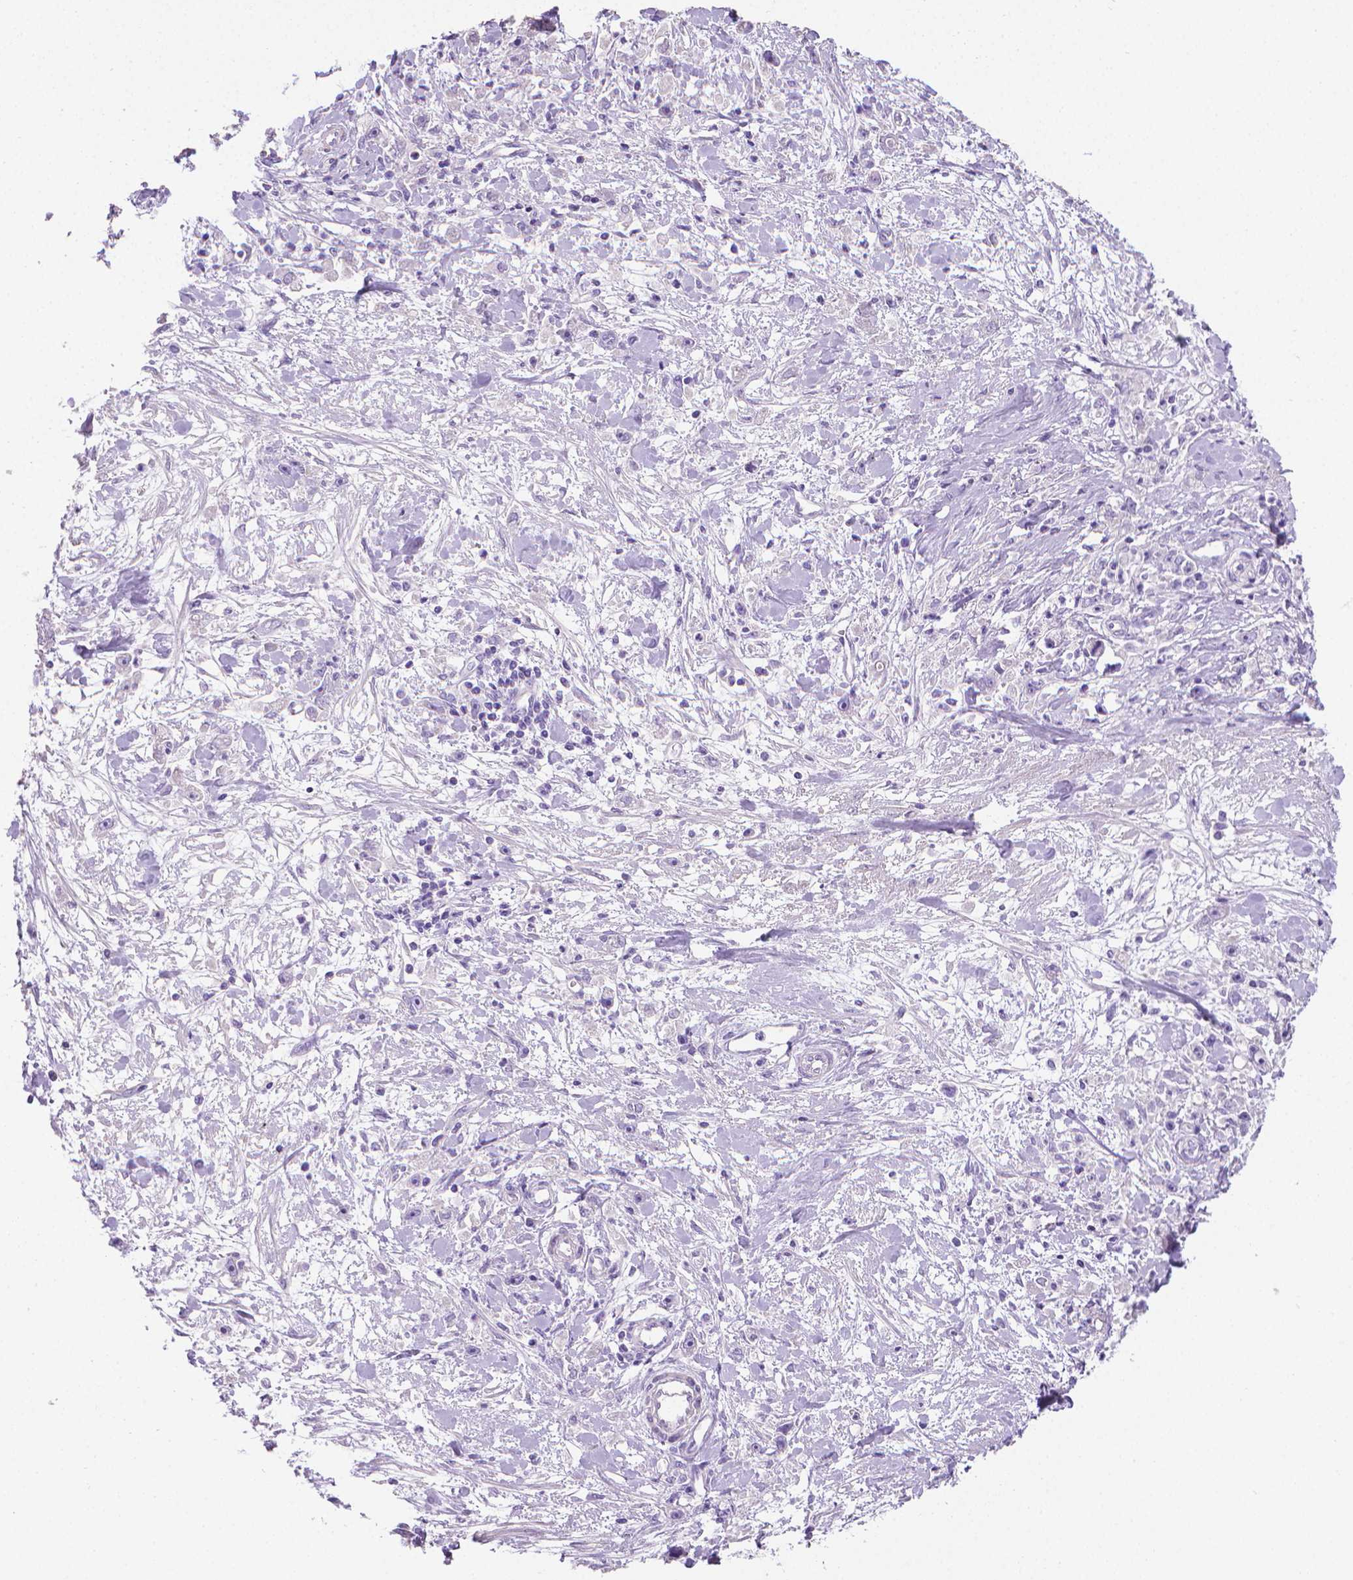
{"staining": {"intensity": "negative", "quantity": "none", "location": "none"}, "tissue": "stomach cancer", "cell_type": "Tumor cells", "image_type": "cancer", "snomed": [{"axis": "morphology", "description": "Adenocarcinoma, NOS"}, {"axis": "topography", "description": "Stomach"}], "caption": "Protein analysis of adenocarcinoma (stomach) displays no significant positivity in tumor cells.", "gene": "PNMA2", "patient": {"sex": "female", "age": 59}}